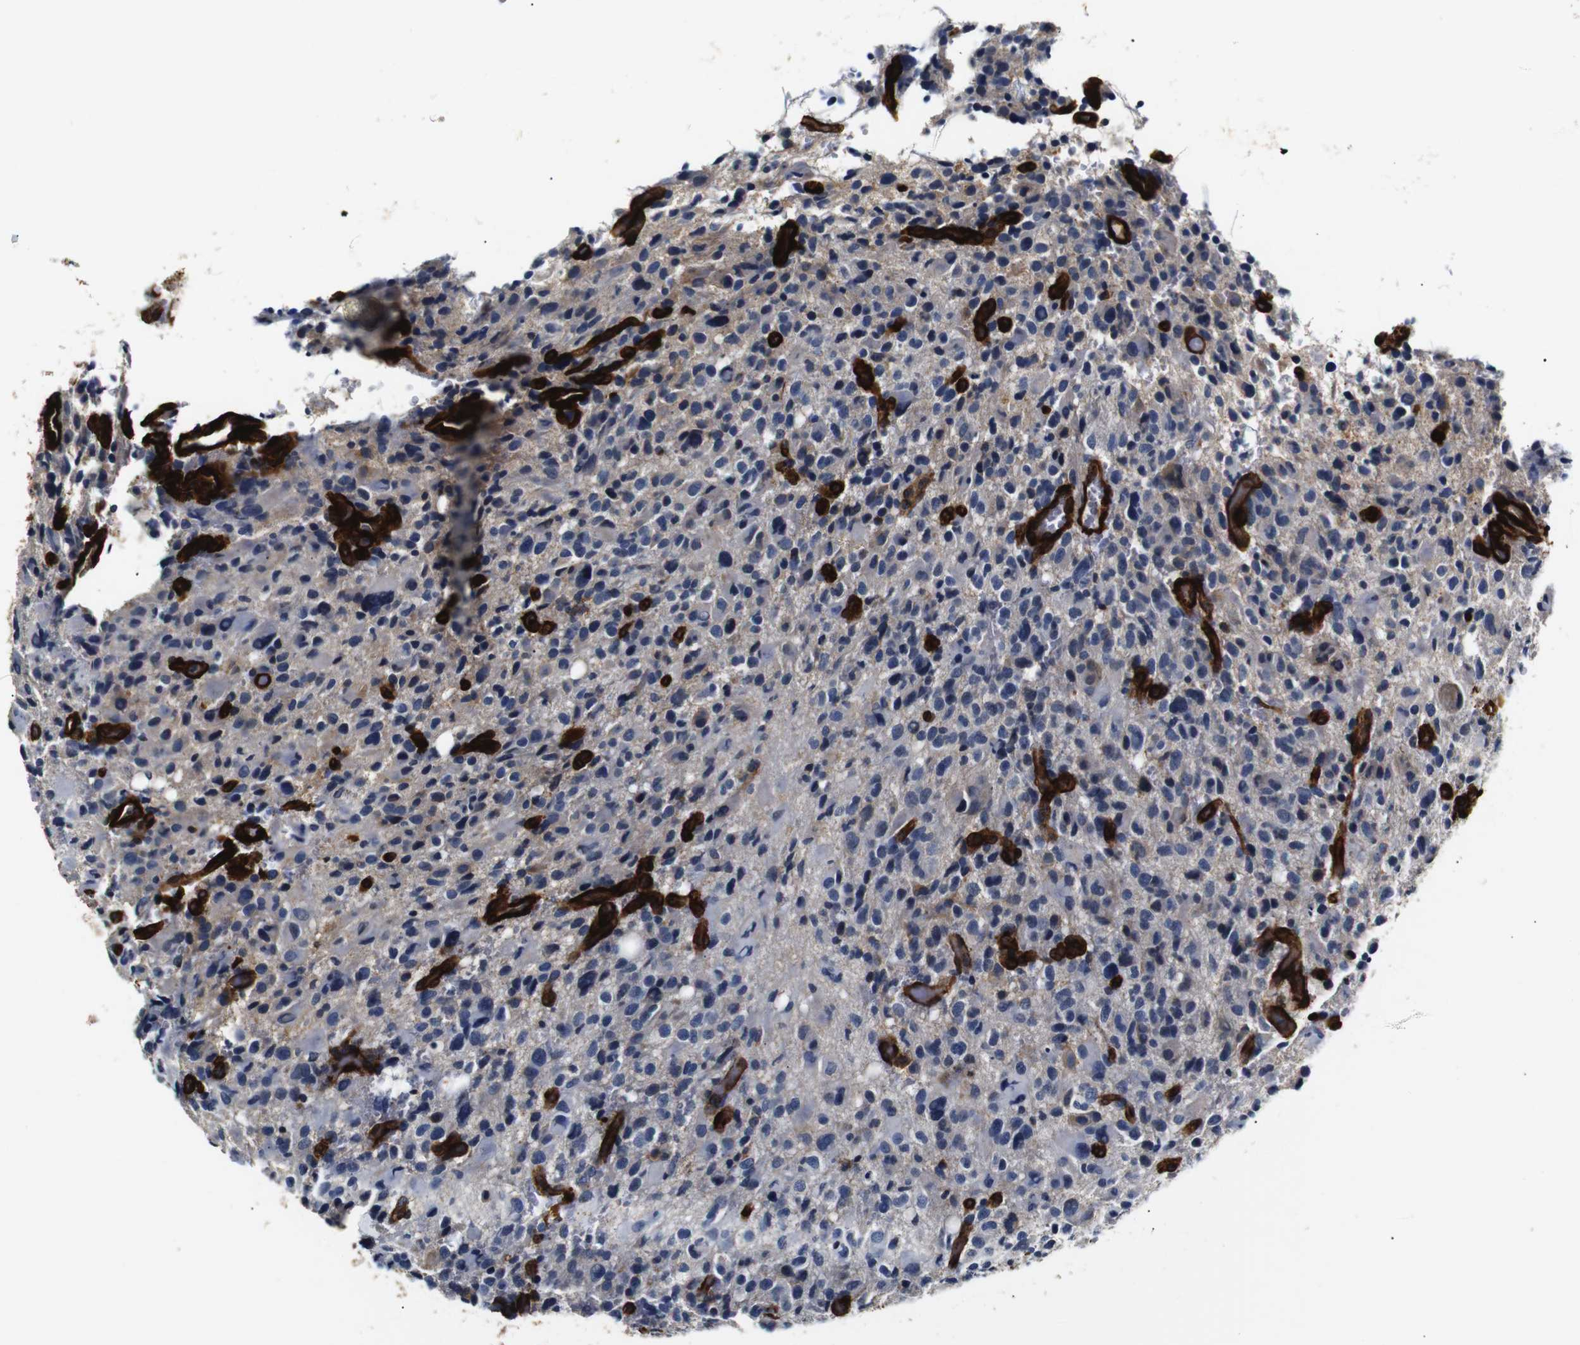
{"staining": {"intensity": "weak", "quantity": "25%-75%", "location": "cytoplasmic/membranous"}, "tissue": "glioma", "cell_type": "Tumor cells", "image_type": "cancer", "snomed": [{"axis": "morphology", "description": "Glioma, malignant, High grade"}, {"axis": "topography", "description": "Brain"}], "caption": "High-magnification brightfield microscopy of malignant glioma (high-grade) stained with DAB (3,3'-diaminobenzidine) (brown) and counterstained with hematoxylin (blue). tumor cells exhibit weak cytoplasmic/membranous expression is present in approximately25%-75% of cells. The protein is stained brown, and the nuclei are stained in blue (DAB IHC with brightfield microscopy, high magnification).", "gene": "CAV2", "patient": {"sex": "male", "age": 48}}